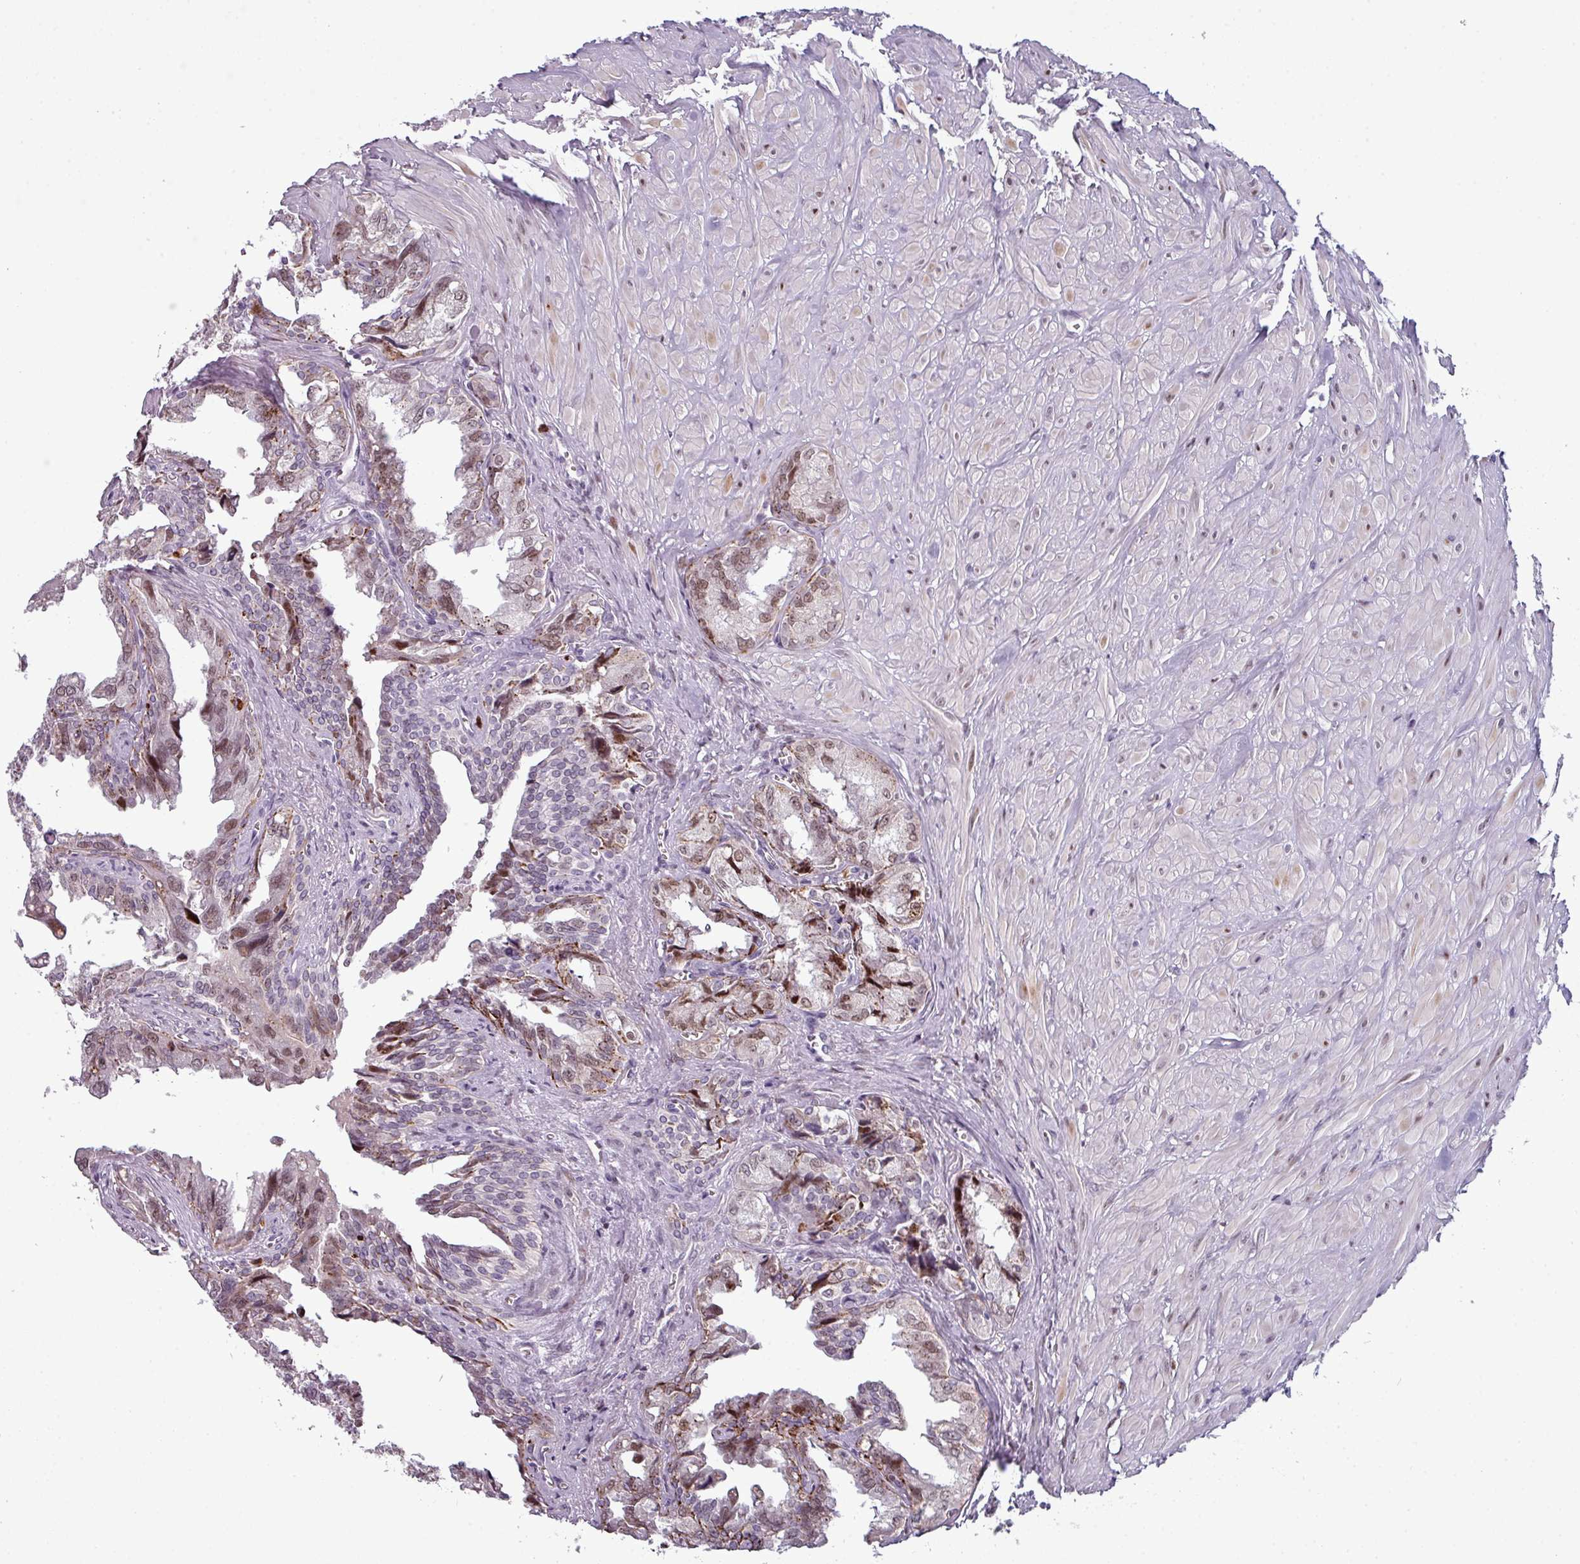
{"staining": {"intensity": "weak", "quantity": "25%-75%", "location": "nuclear"}, "tissue": "seminal vesicle", "cell_type": "Glandular cells", "image_type": "normal", "snomed": [{"axis": "morphology", "description": "Normal tissue, NOS"}, {"axis": "topography", "description": "Seminal veicle"}], "caption": "Weak nuclear expression is present in about 25%-75% of glandular cells in normal seminal vesicle.", "gene": "TMEFF1", "patient": {"sex": "male", "age": 67}}